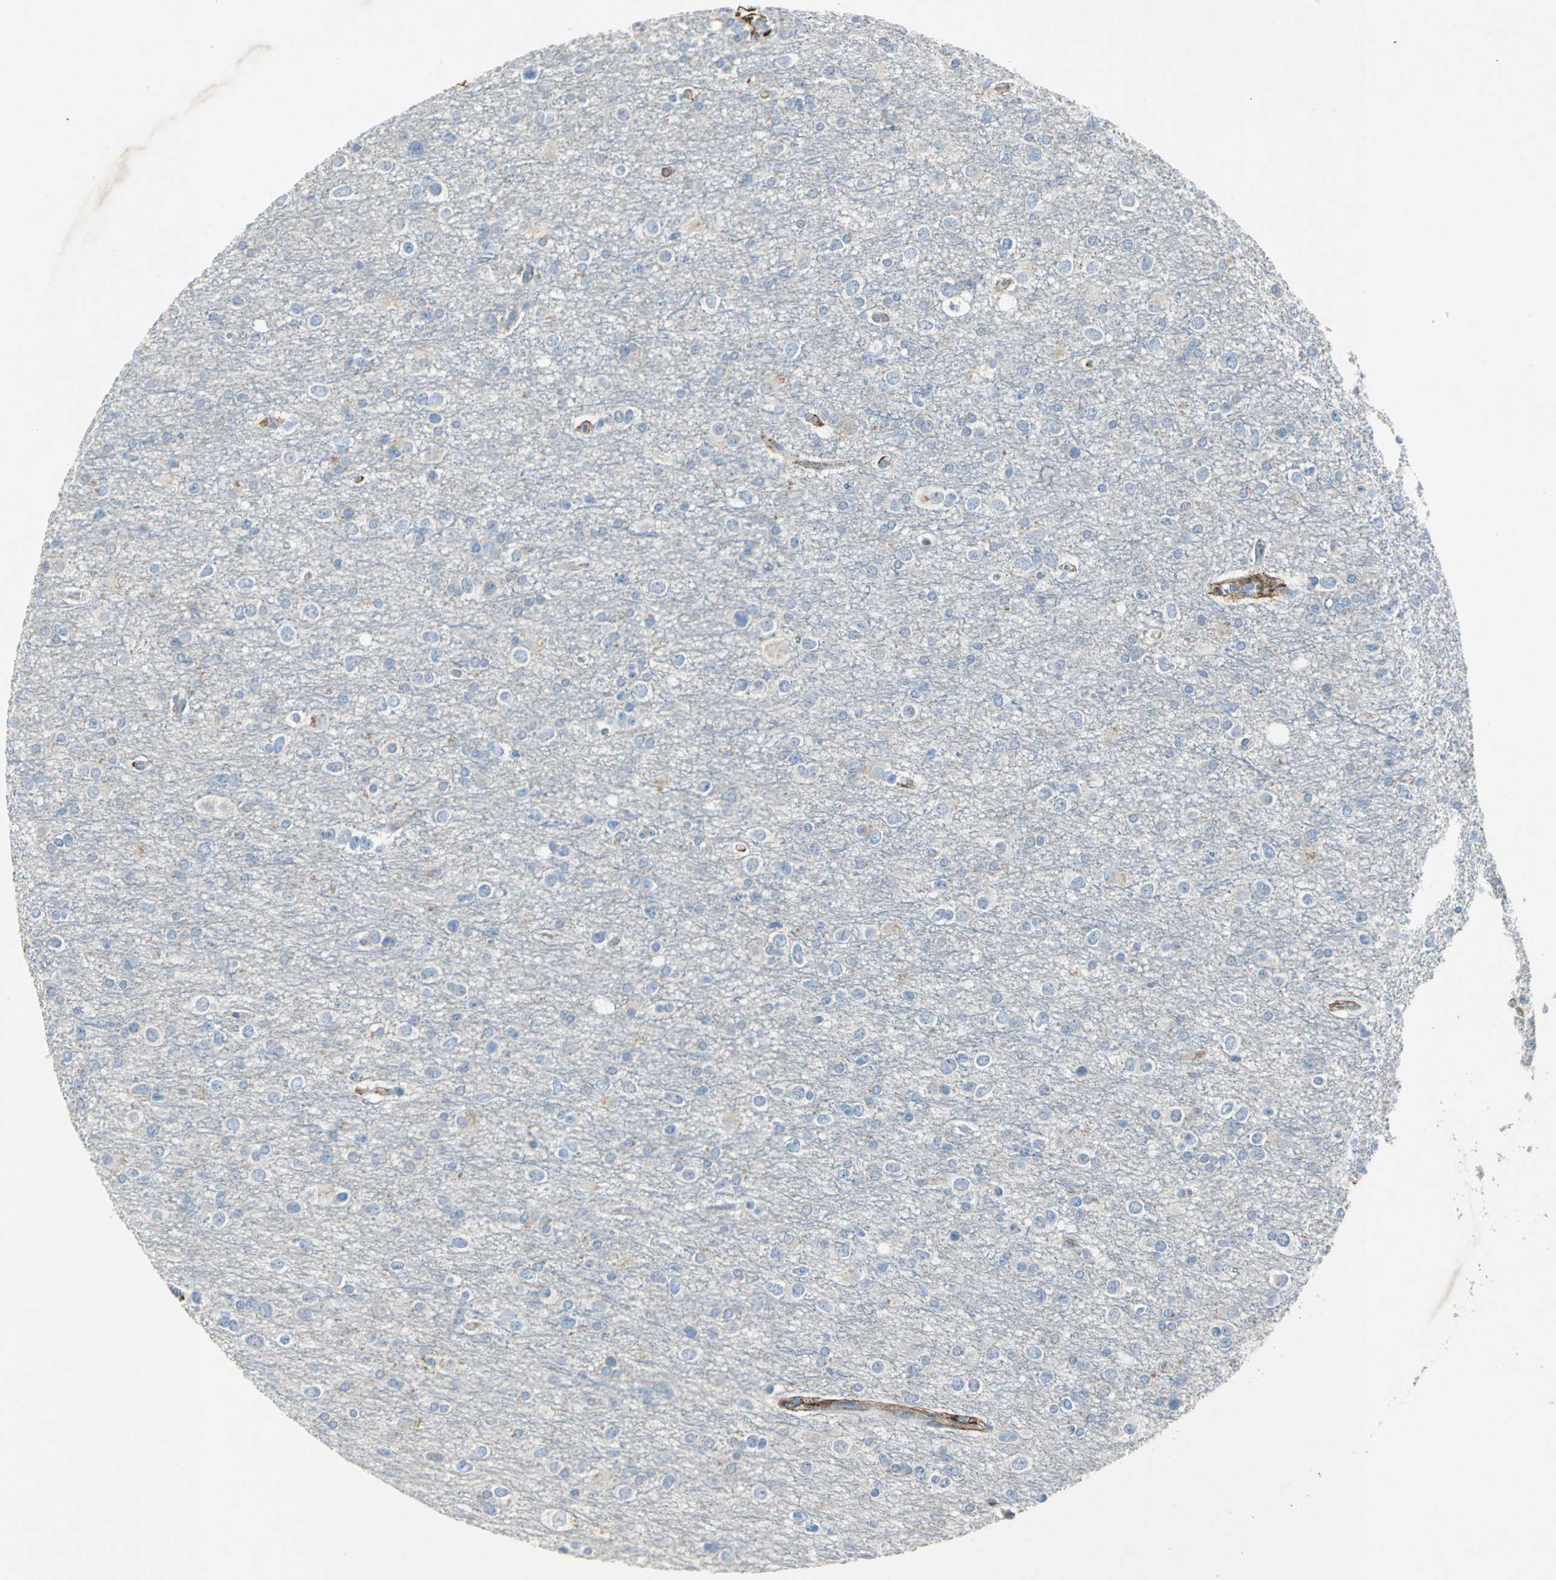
{"staining": {"intensity": "negative", "quantity": "none", "location": "none"}, "tissue": "glioma", "cell_type": "Tumor cells", "image_type": "cancer", "snomed": [{"axis": "morphology", "description": "Glioma, malignant, Low grade"}, {"axis": "topography", "description": "Brain"}], "caption": "The micrograph displays no staining of tumor cells in low-grade glioma (malignant).", "gene": "EFNB3", "patient": {"sex": "male", "age": 42}}